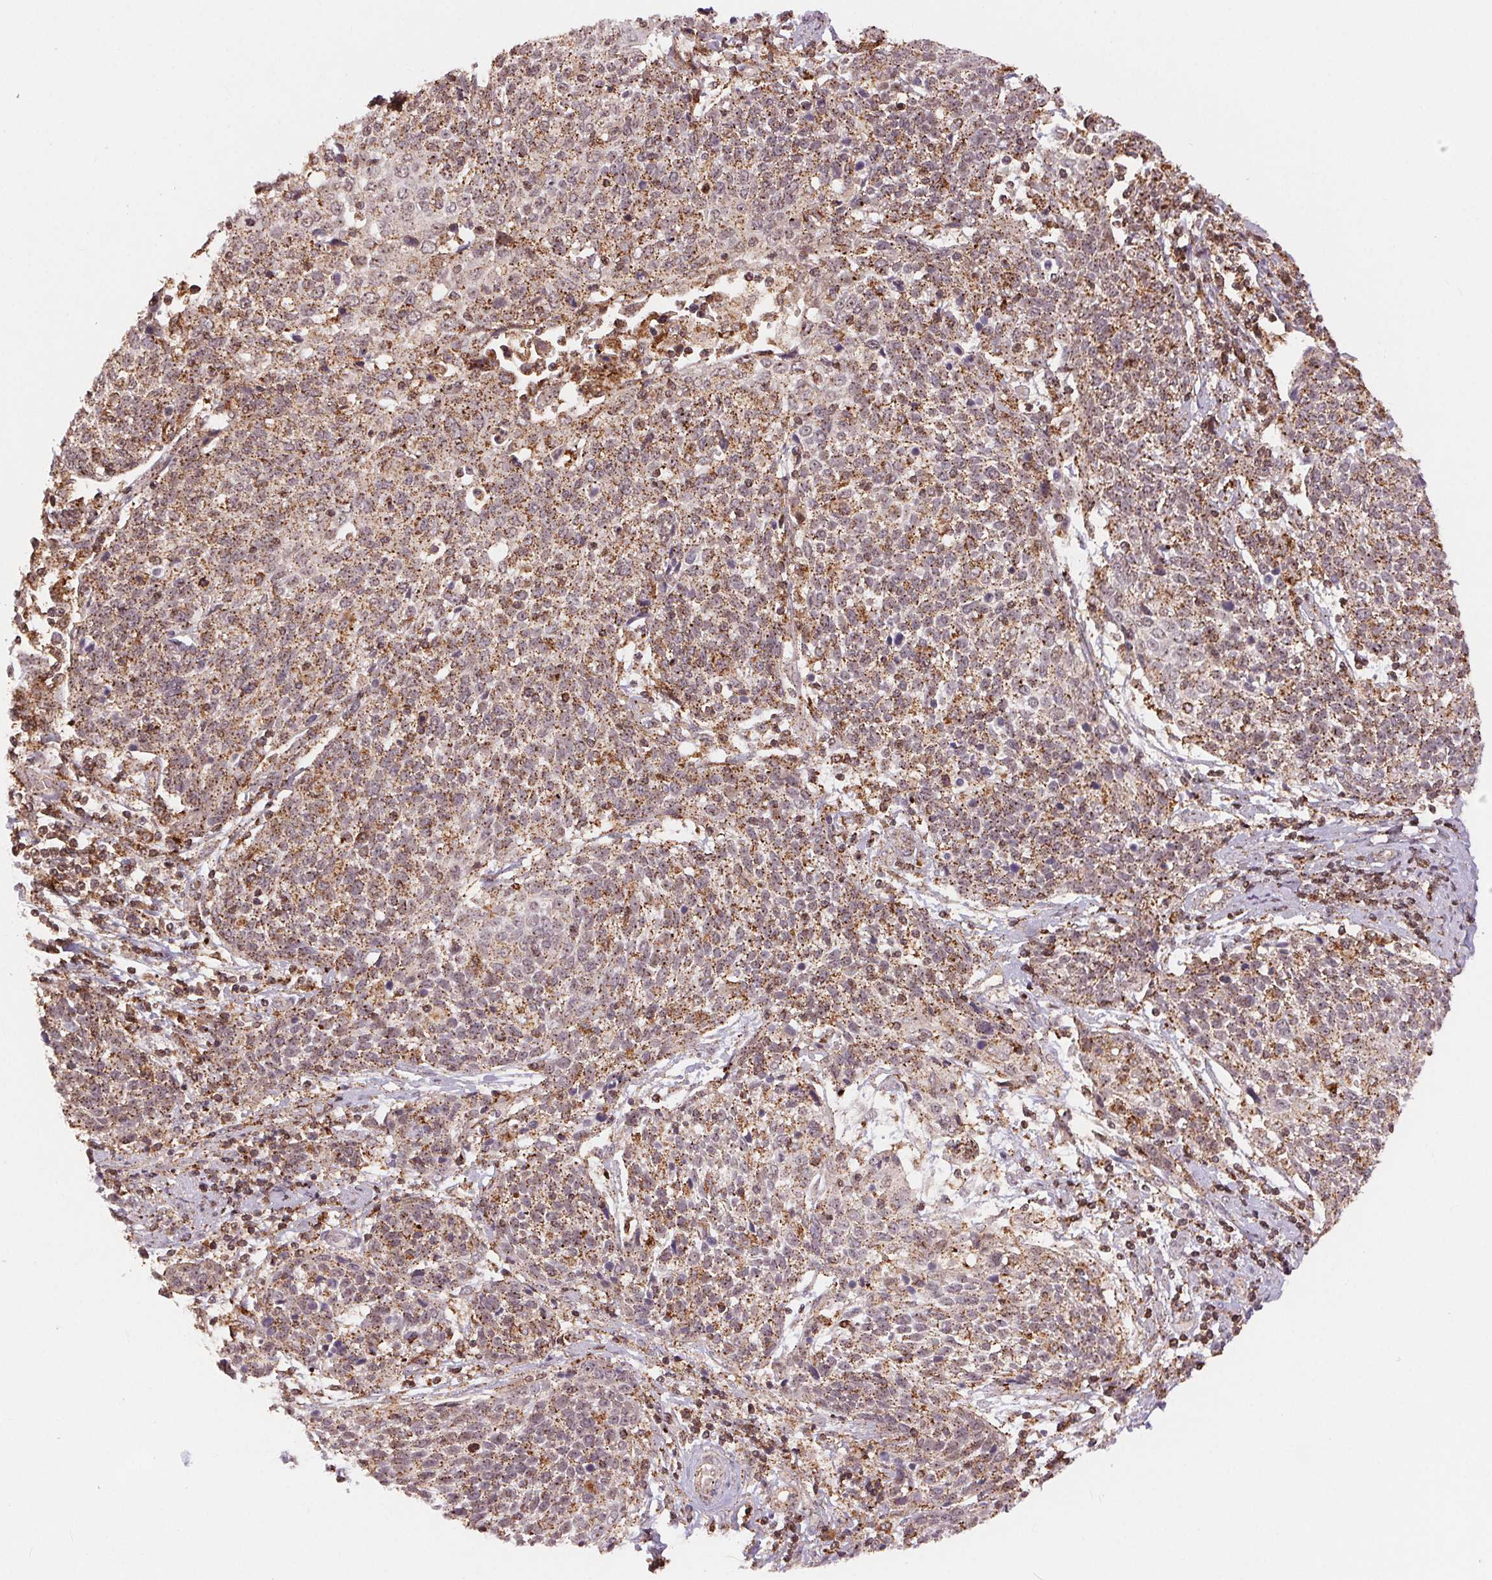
{"staining": {"intensity": "moderate", "quantity": ">75%", "location": "cytoplasmic/membranous"}, "tissue": "cervical cancer", "cell_type": "Tumor cells", "image_type": "cancer", "snomed": [{"axis": "morphology", "description": "Squamous cell carcinoma, NOS"}, {"axis": "topography", "description": "Cervix"}], "caption": "This photomicrograph exhibits cervical squamous cell carcinoma stained with IHC to label a protein in brown. The cytoplasmic/membranous of tumor cells show moderate positivity for the protein. Nuclei are counter-stained blue.", "gene": "CHMP4B", "patient": {"sex": "female", "age": 61}}